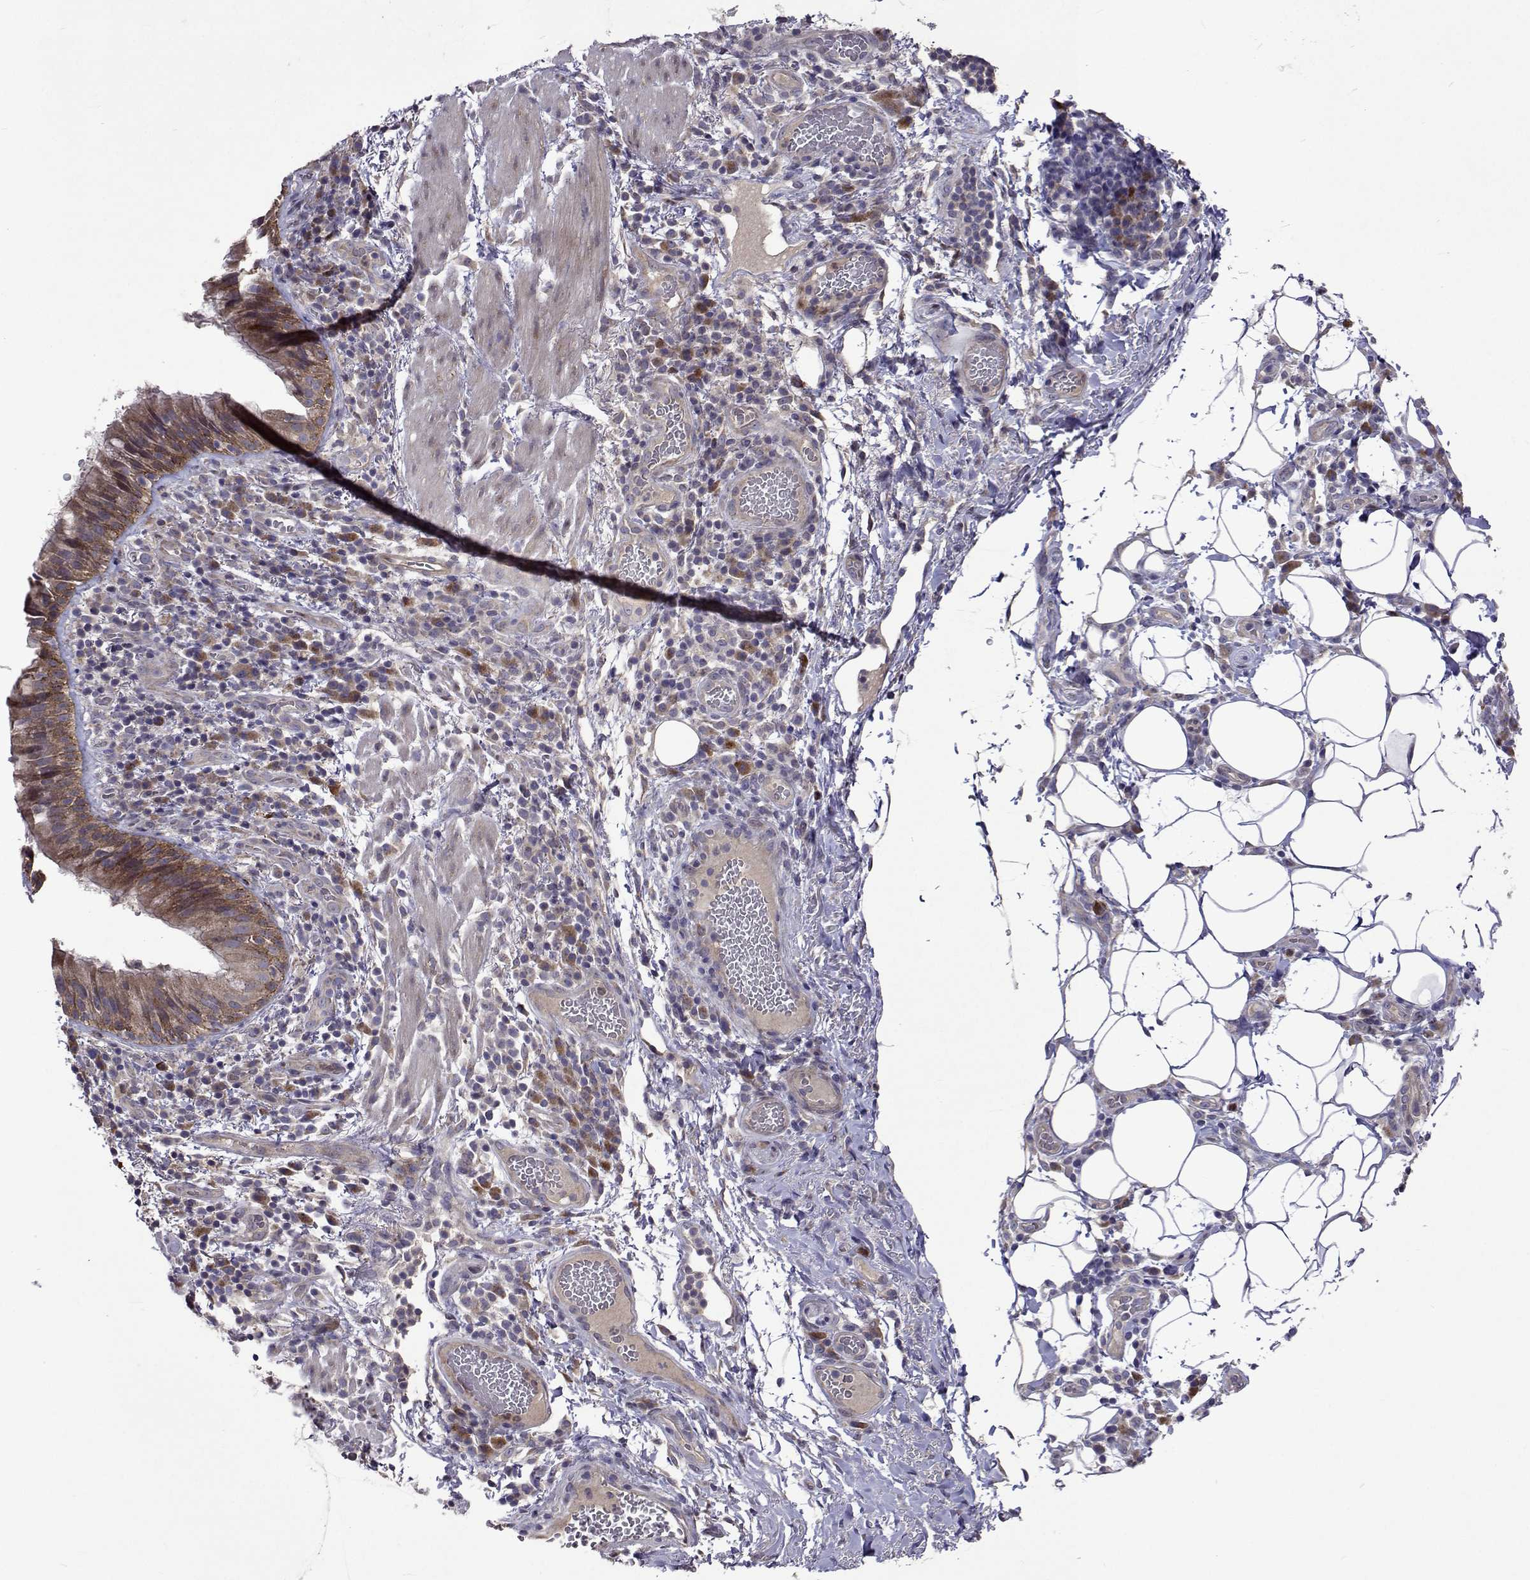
{"staining": {"intensity": "weak", "quantity": ">75%", "location": "cytoplasmic/membranous"}, "tissue": "bronchus", "cell_type": "Respiratory epithelial cells", "image_type": "normal", "snomed": [{"axis": "morphology", "description": "Normal tissue, NOS"}, {"axis": "topography", "description": "Lymph node"}, {"axis": "topography", "description": "Bronchus"}], "caption": "The histopathology image displays immunohistochemical staining of benign bronchus. There is weak cytoplasmic/membranous expression is identified in about >75% of respiratory epithelial cells. (brown staining indicates protein expression, while blue staining denotes nuclei).", "gene": "TARBP2", "patient": {"sex": "male", "age": 56}}